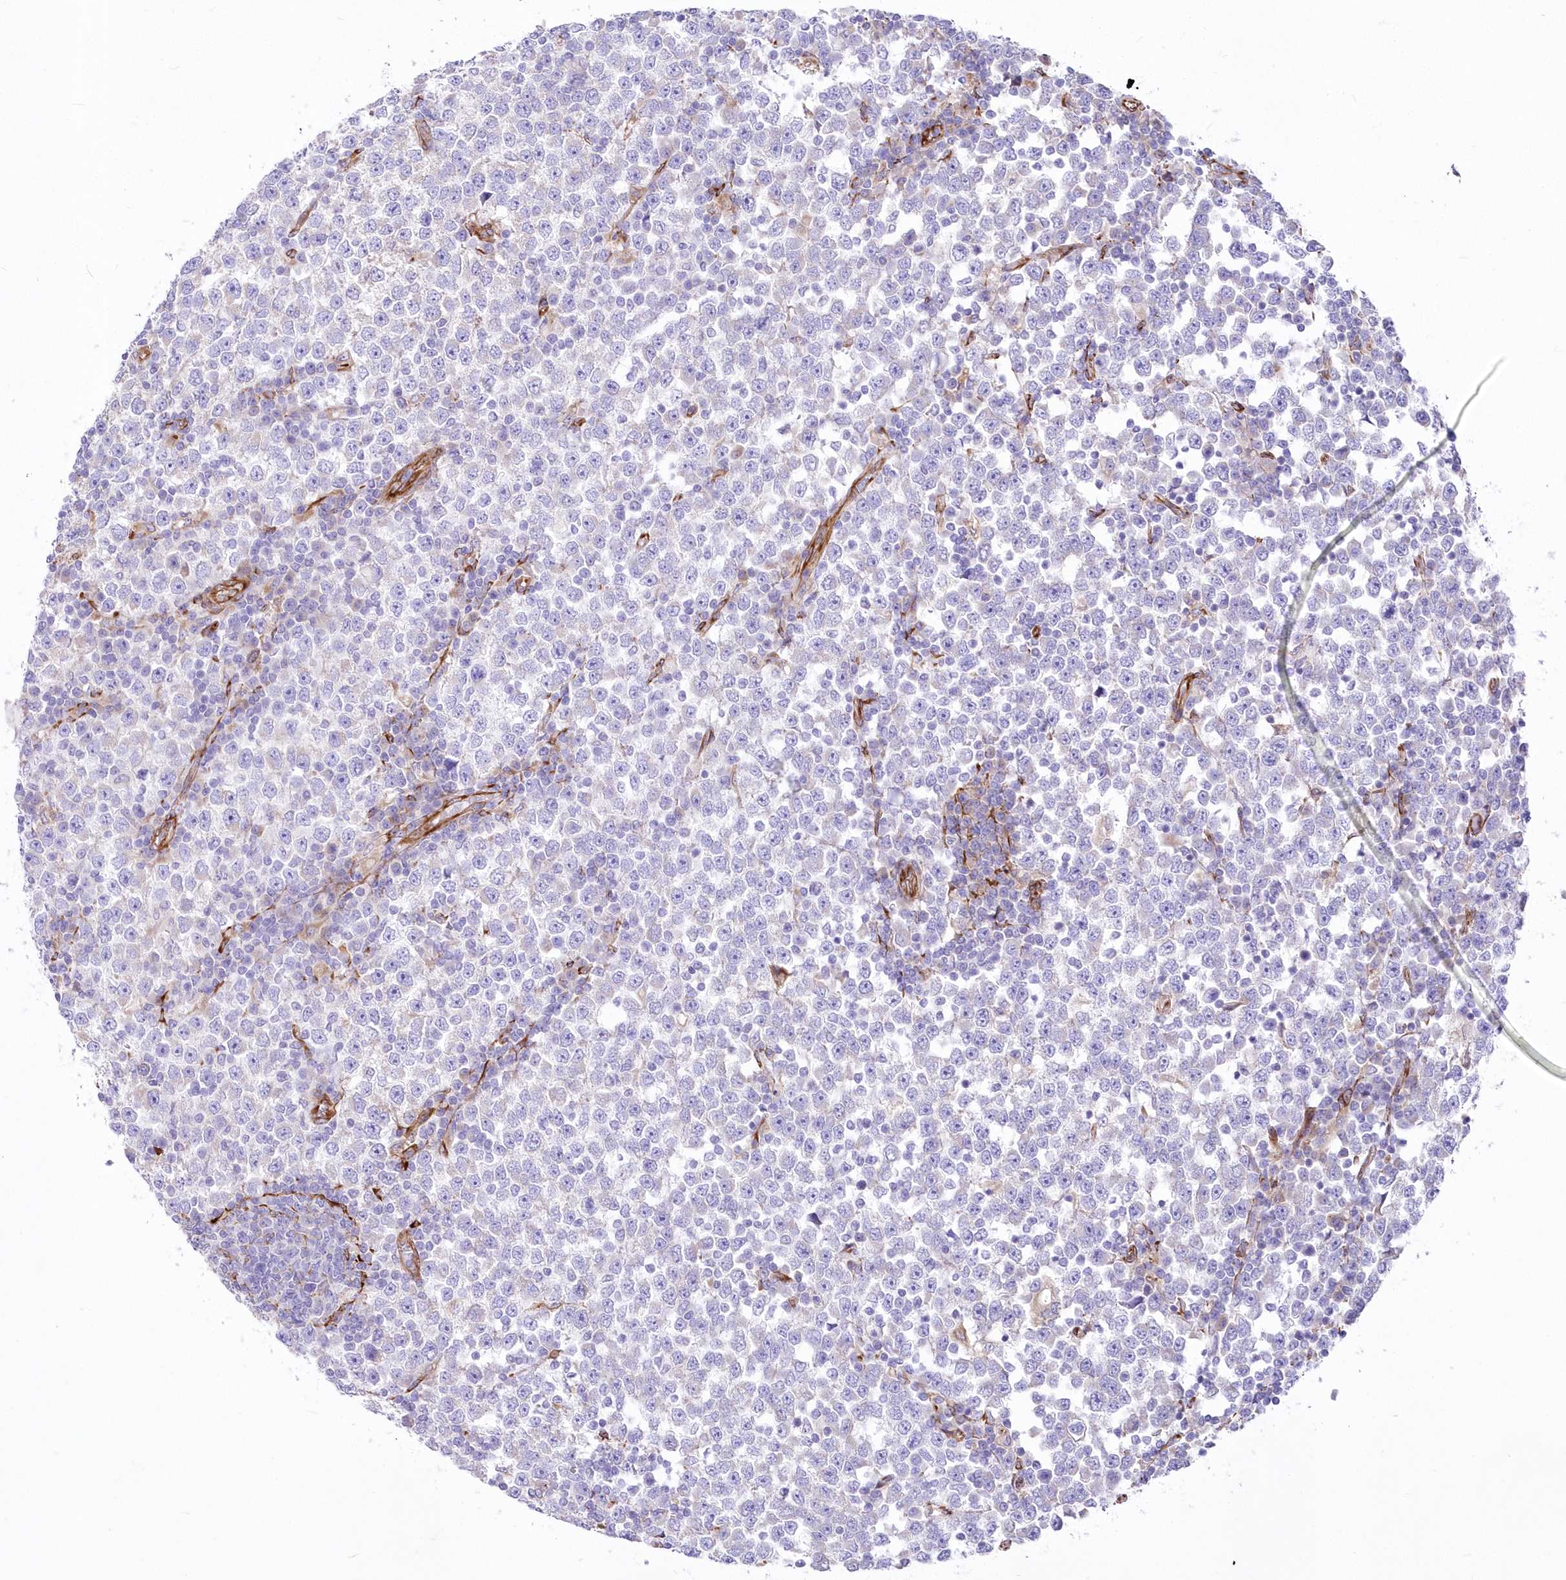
{"staining": {"intensity": "negative", "quantity": "none", "location": "none"}, "tissue": "testis cancer", "cell_type": "Tumor cells", "image_type": "cancer", "snomed": [{"axis": "morphology", "description": "Seminoma, NOS"}, {"axis": "topography", "description": "Testis"}], "caption": "Immunohistochemistry (IHC) image of neoplastic tissue: human testis cancer (seminoma) stained with DAB reveals no significant protein expression in tumor cells.", "gene": "YTHDC2", "patient": {"sex": "male", "age": 65}}